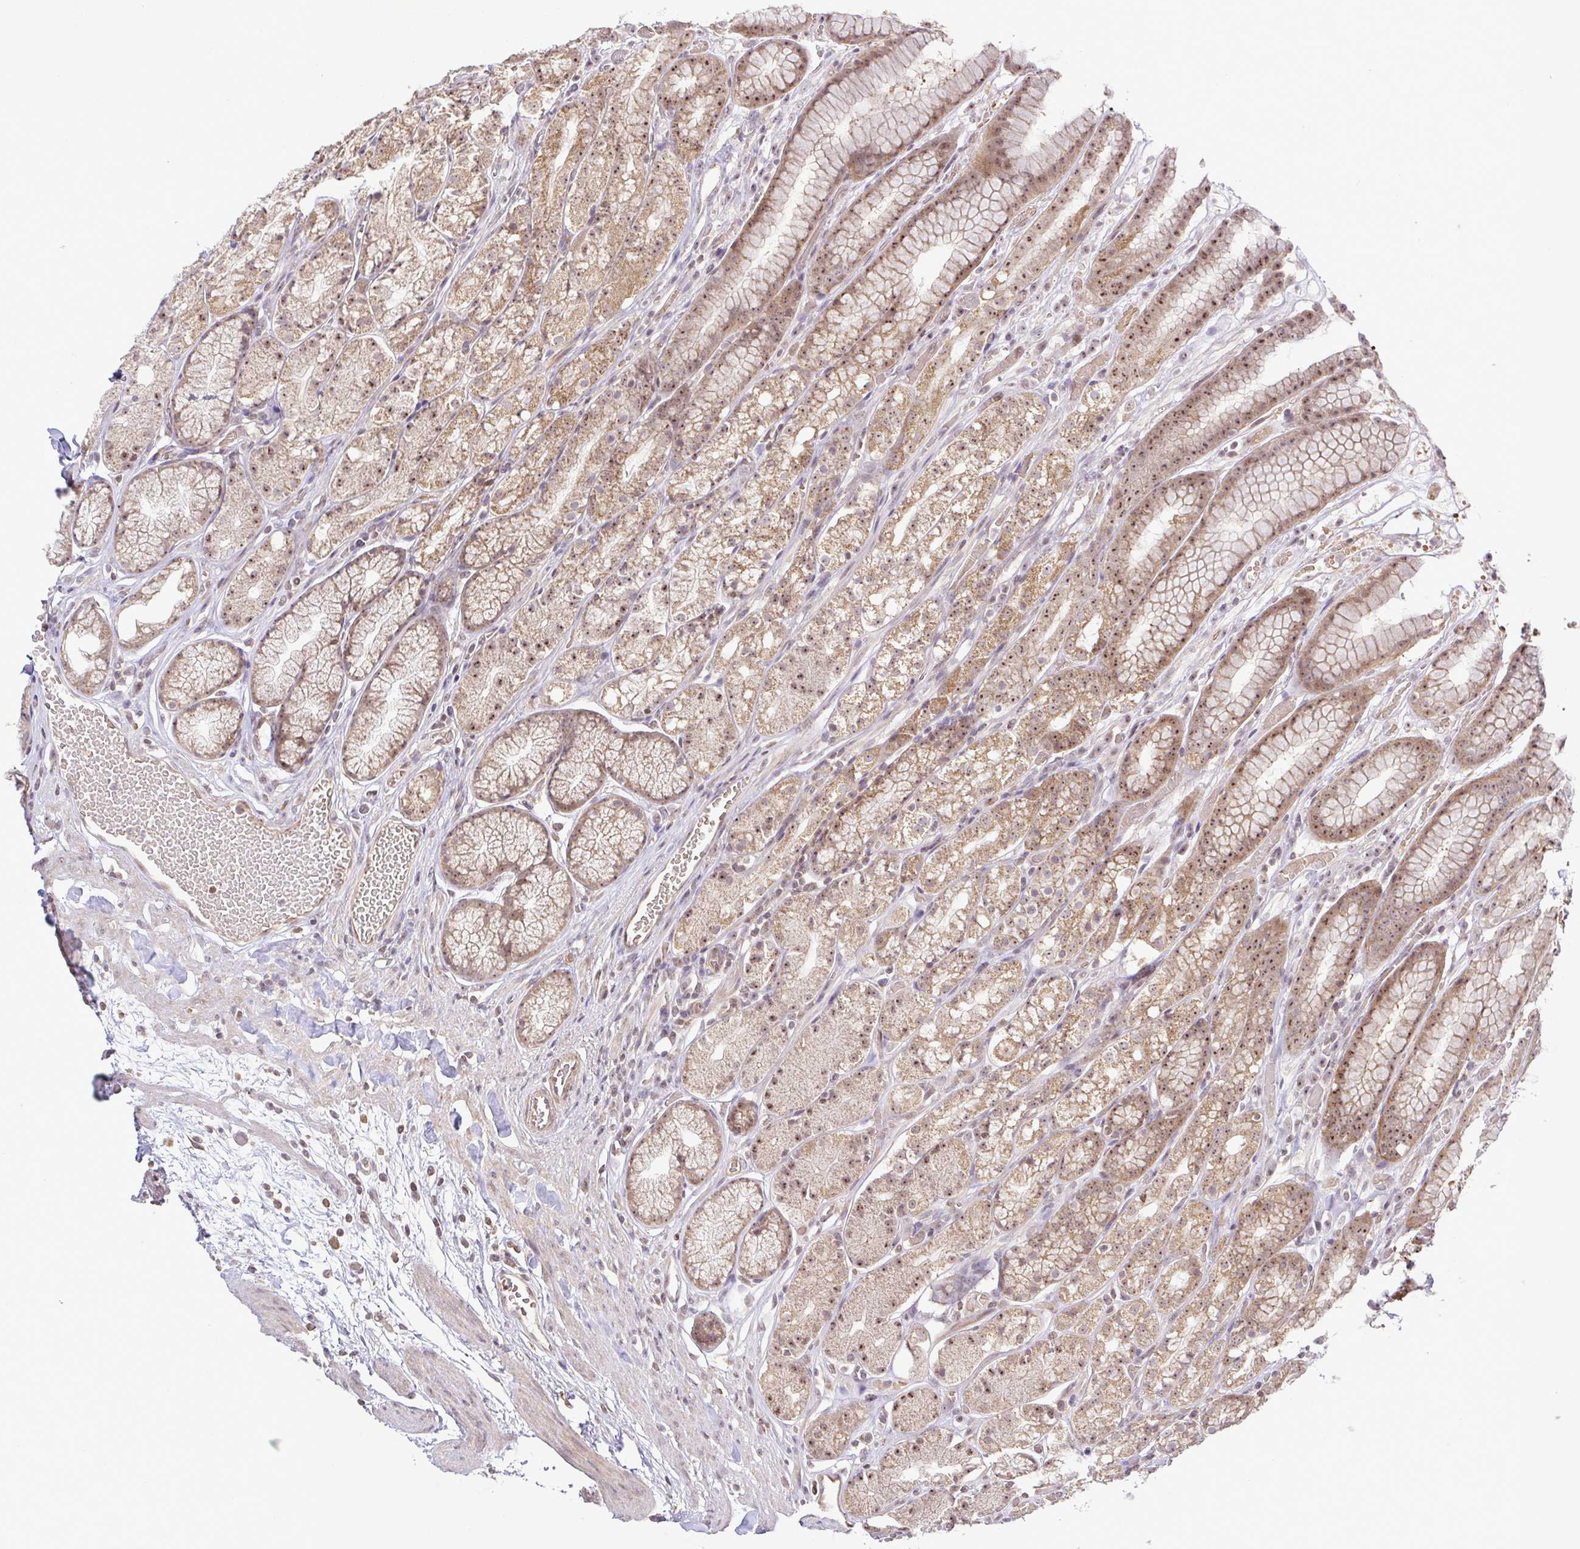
{"staining": {"intensity": "moderate", "quantity": ">75%", "location": "cytoplasmic/membranous,nuclear"}, "tissue": "stomach", "cell_type": "Glandular cells", "image_type": "normal", "snomed": [{"axis": "morphology", "description": "Normal tissue, NOS"}, {"axis": "topography", "description": "Smooth muscle"}, {"axis": "topography", "description": "Stomach"}], "caption": "DAB immunohistochemical staining of benign human stomach shows moderate cytoplasmic/membranous,nuclear protein expression in approximately >75% of glandular cells.", "gene": "RSL24D1", "patient": {"sex": "male", "age": 70}}